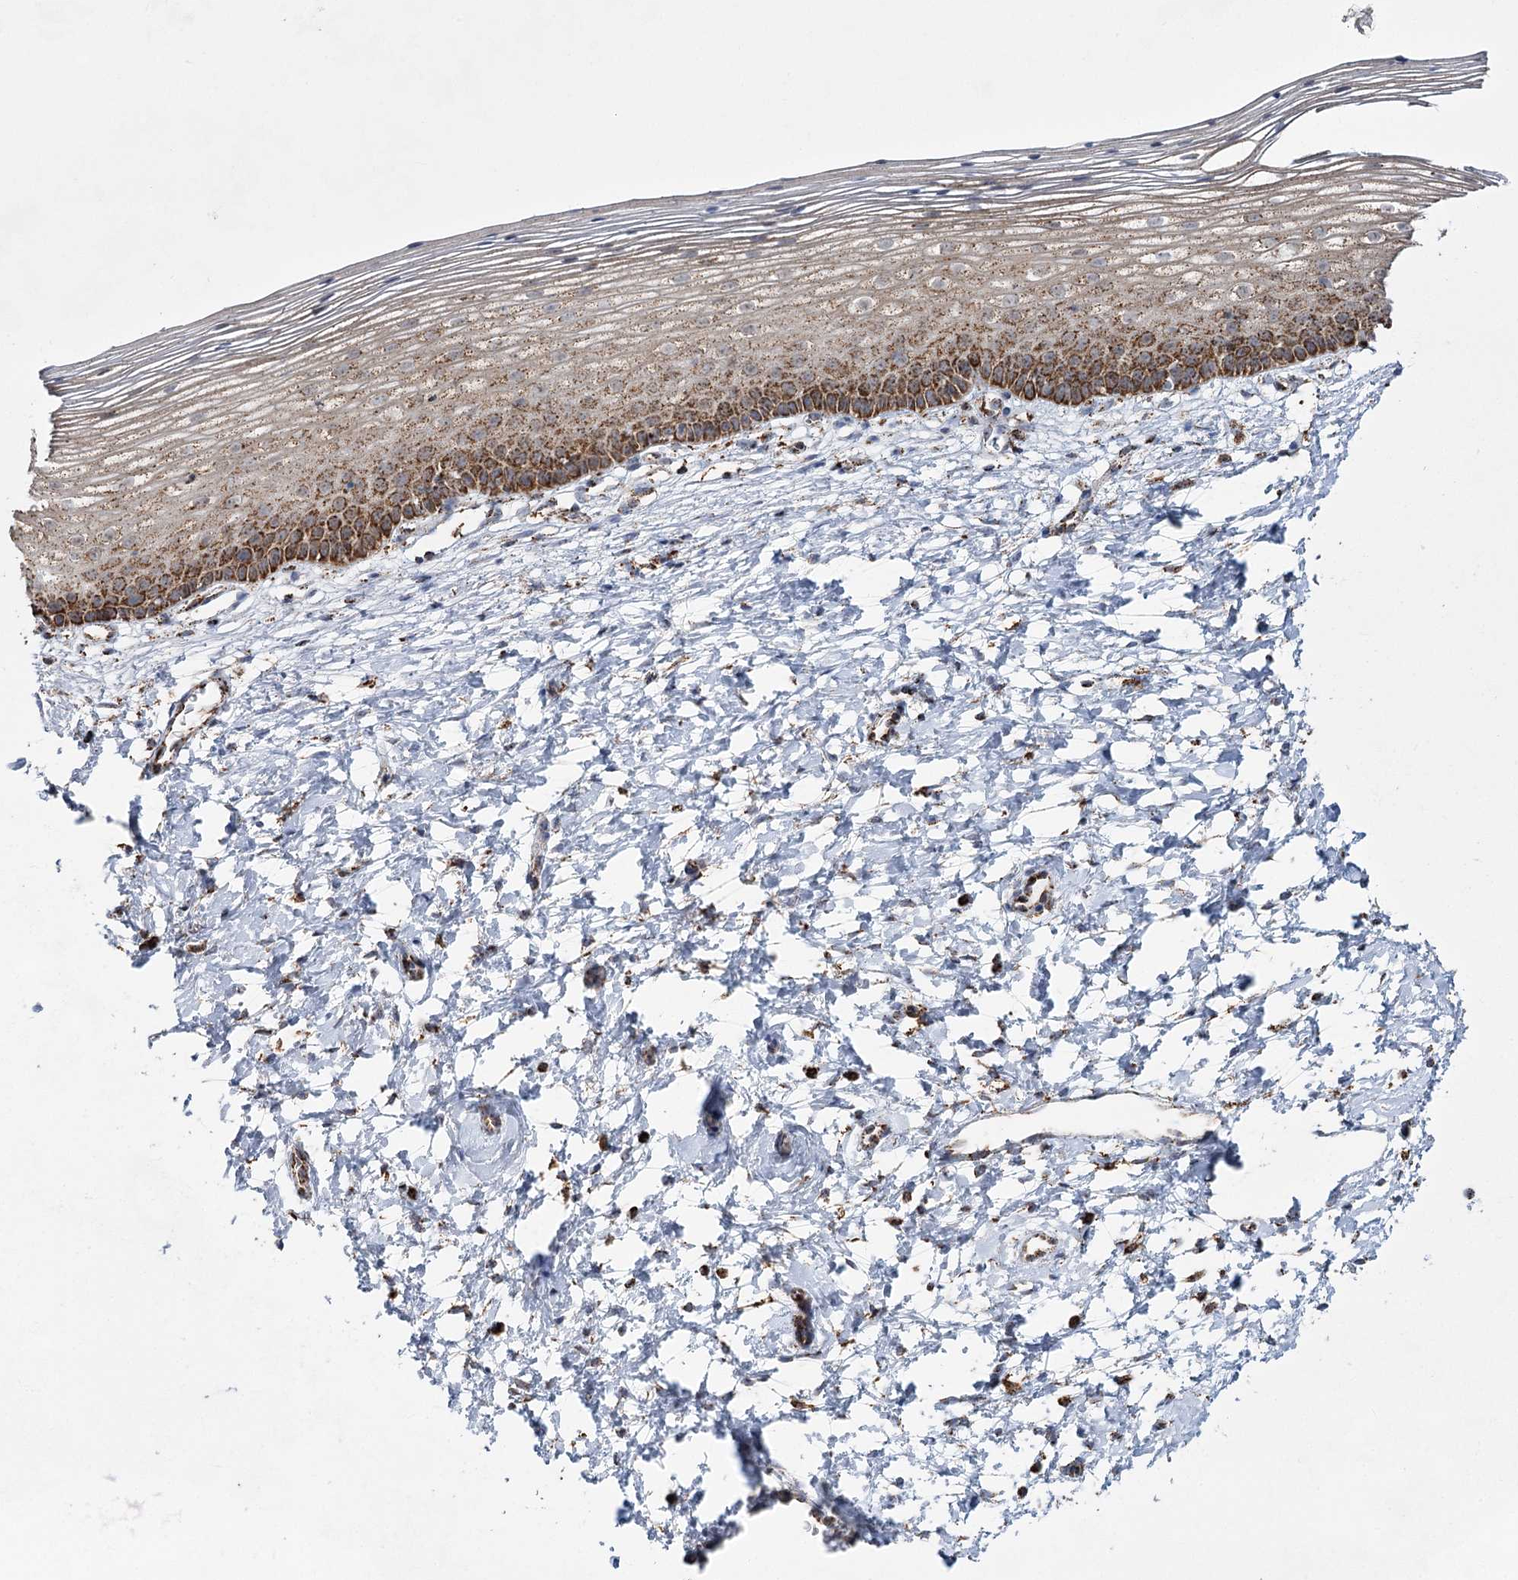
{"staining": {"intensity": "strong", "quantity": ">75%", "location": "cytoplasmic/membranous"}, "tissue": "cervix", "cell_type": "Glandular cells", "image_type": "normal", "snomed": [{"axis": "morphology", "description": "Normal tissue, NOS"}, {"axis": "topography", "description": "Cervix"}], "caption": "Cervix stained with IHC displays strong cytoplasmic/membranous expression in about >75% of glandular cells. The staining was performed using DAB to visualize the protein expression in brown, while the nuclei were stained in blue with hematoxylin (Magnification: 20x).", "gene": "CWF19L1", "patient": {"sex": "female", "age": 72}}